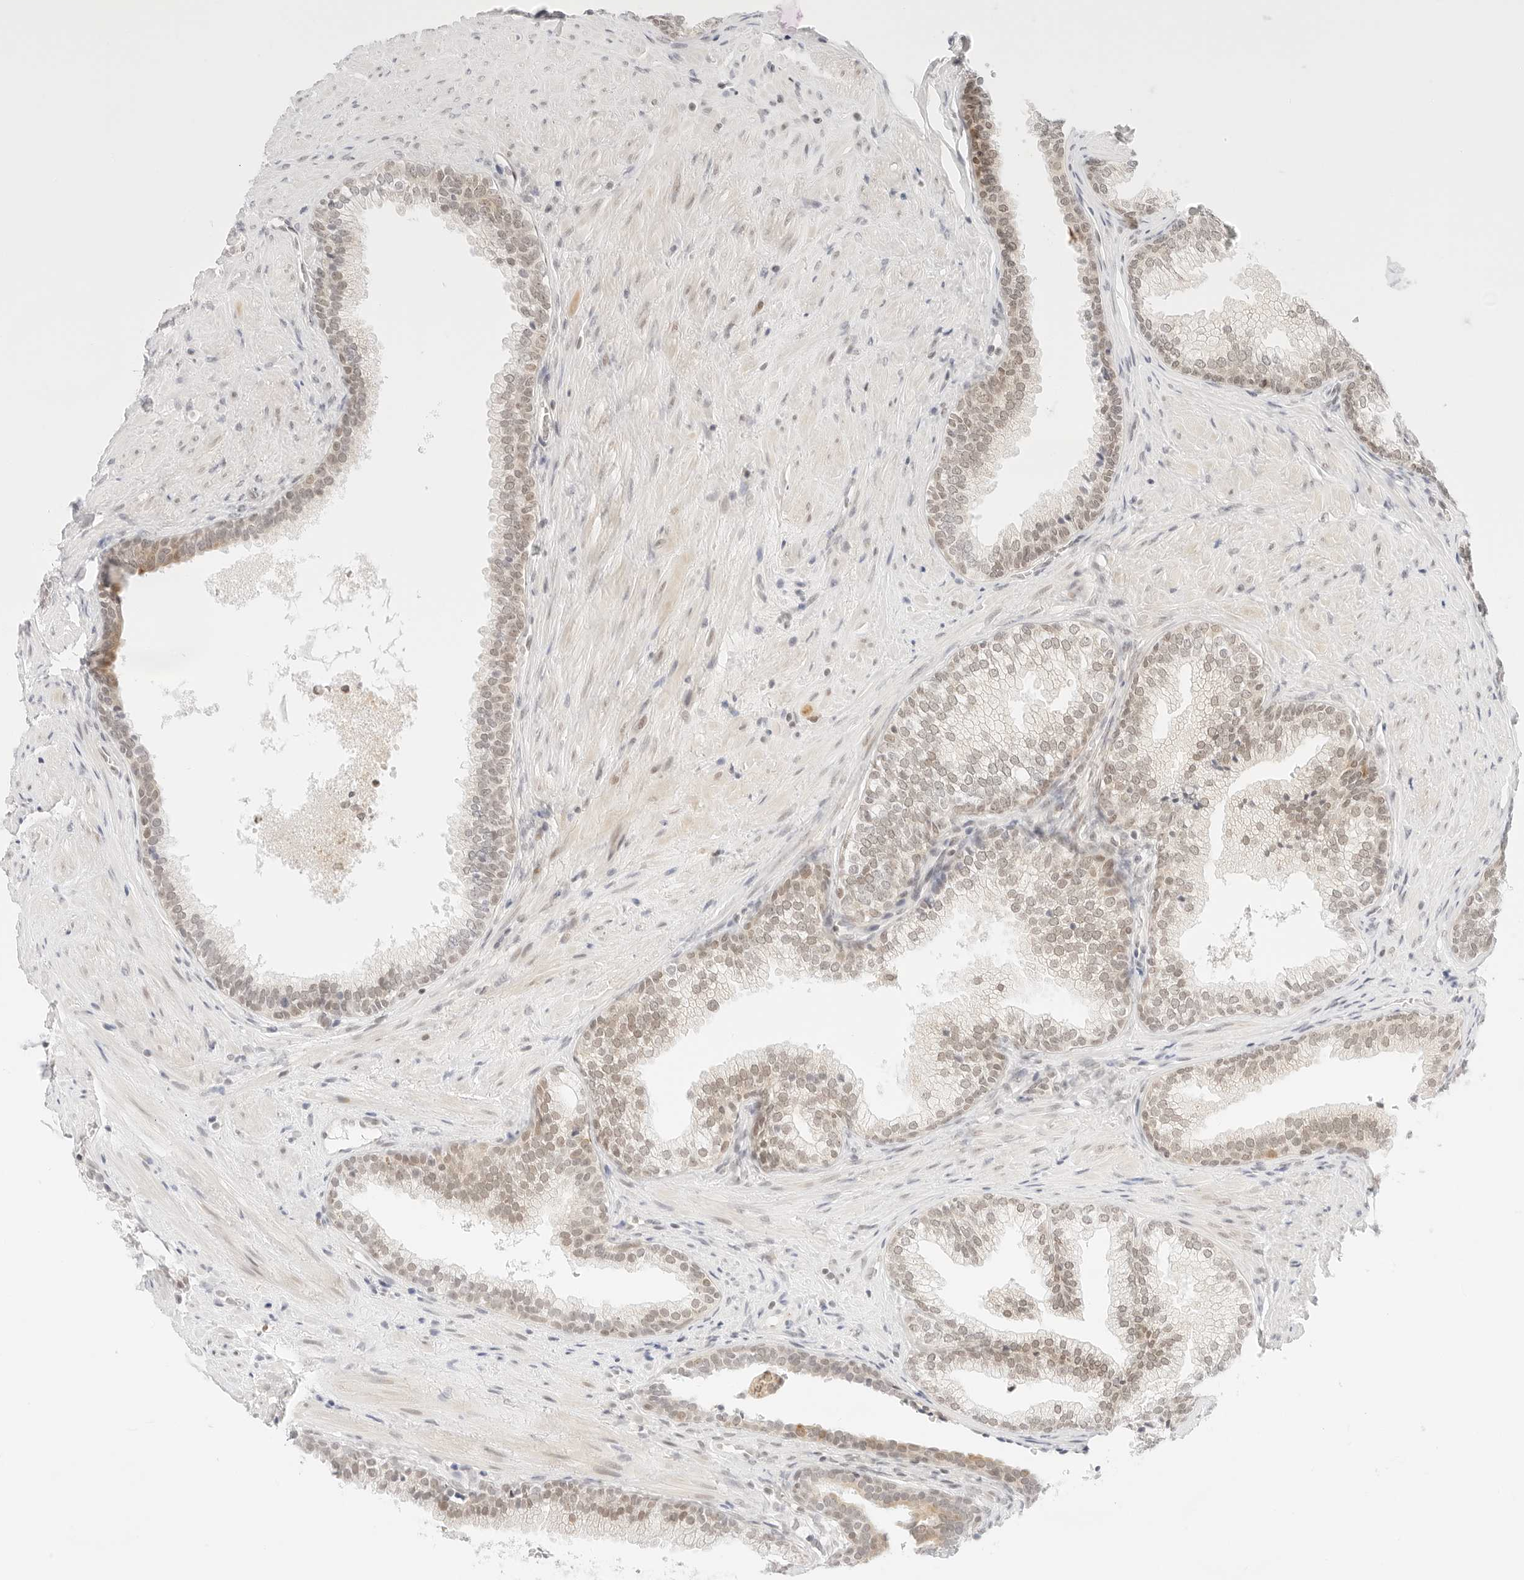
{"staining": {"intensity": "weak", "quantity": "<25%", "location": "nuclear"}, "tissue": "prostate", "cell_type": "Glandular cells", "image_type": "normal", "snomed": [{"axis": "morphology", "description": "Normal tissue, NOS"}, {"axis": "topography", "description": "Prostate"}], "caption": "Immunohistochemical staining of normal prostate displays no significant staining in glandular cells. (Brightfield microscopy of DAB immunohistochemistry (IHC) at high magnification).", "gene": "POLR3C", "patient": {"sex": "male", "age": 76}}